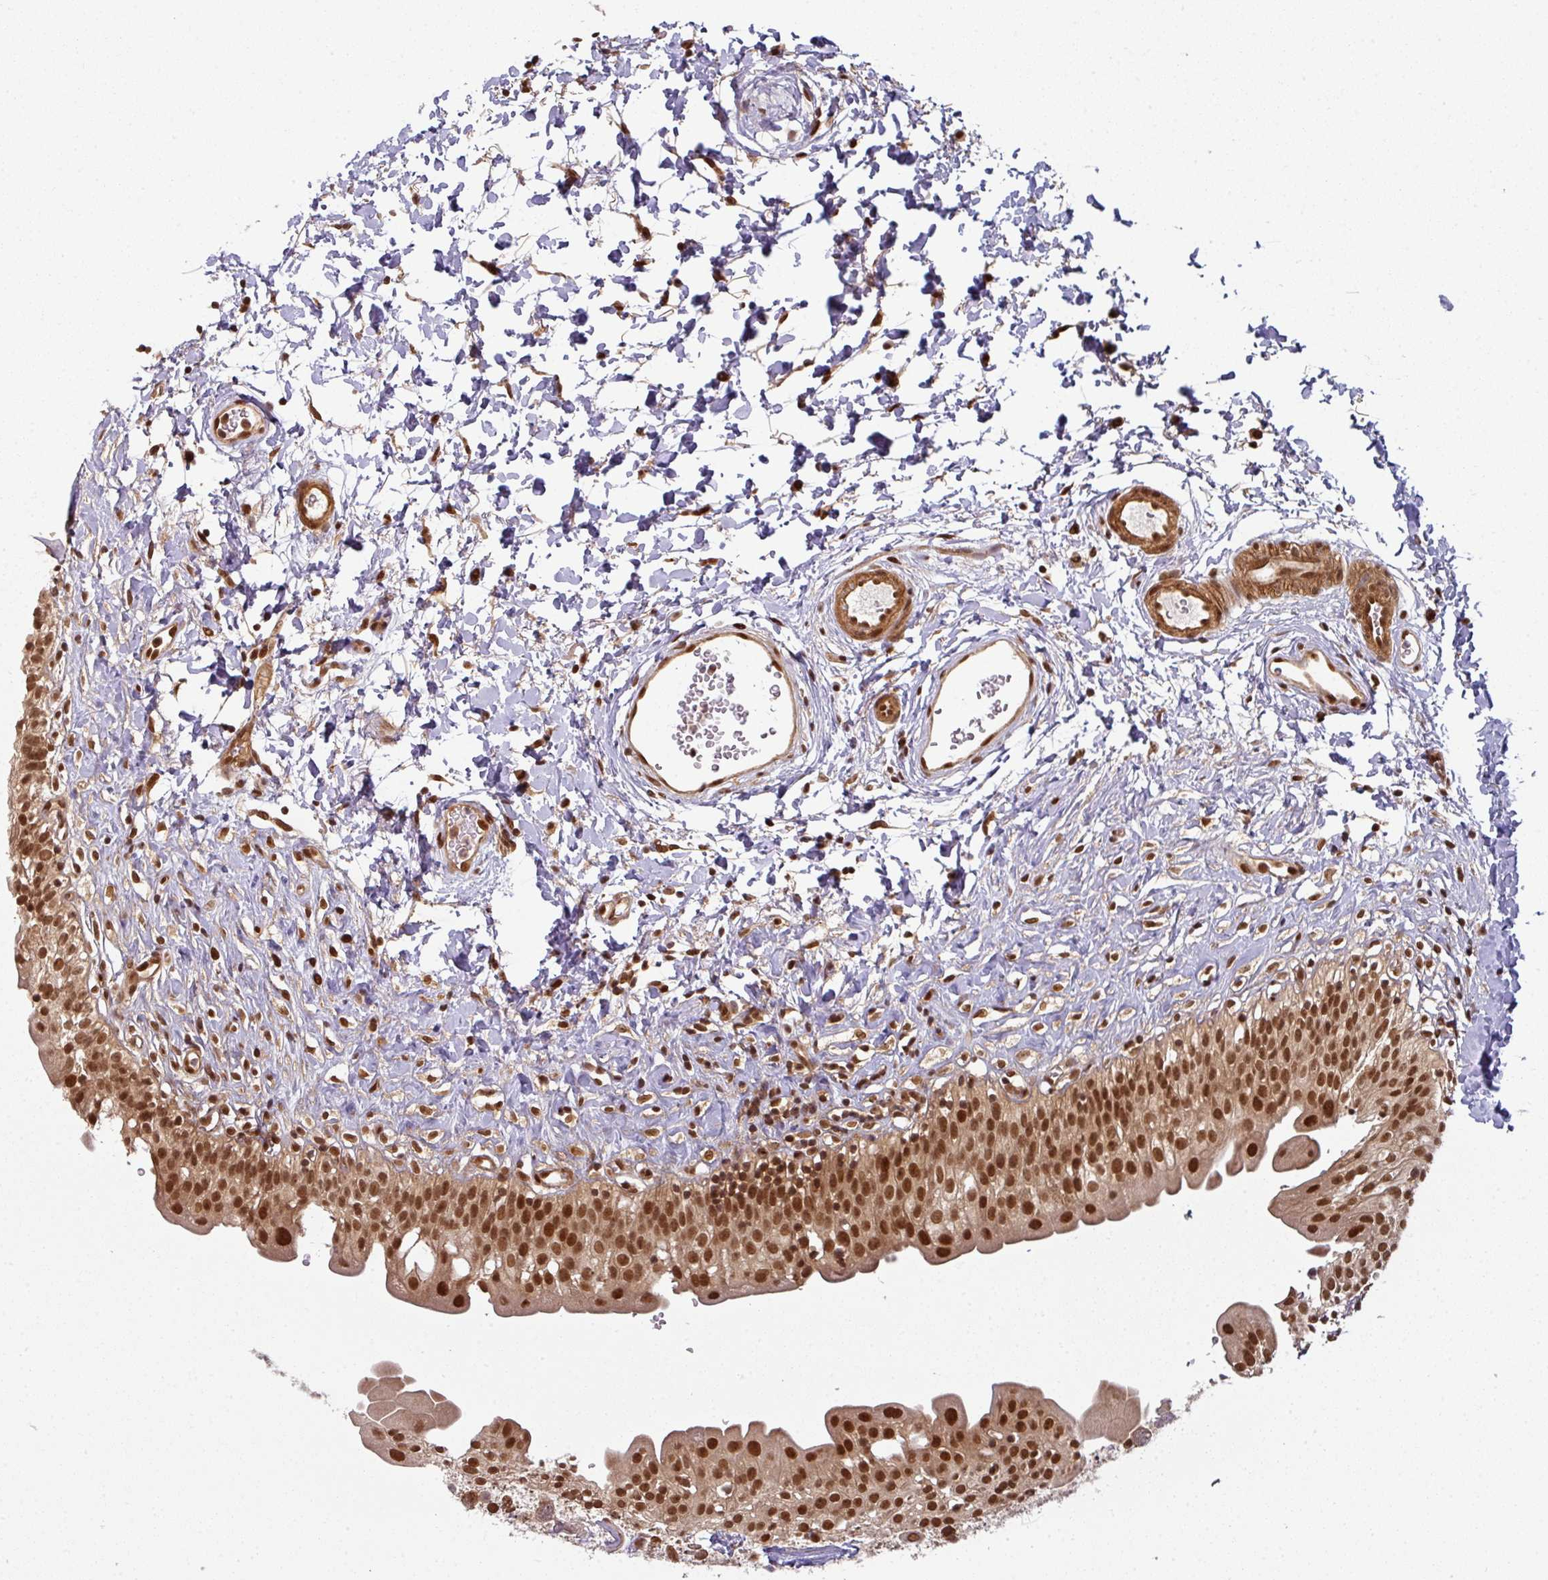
{"staining": {"intensity": "strong", "quantity": ">75%", "location": "nuclear"}, "tissue": "urinary bladder", "cell_type": "Urothelial cells", "image_type": "normal", "snomed": [{"axis": "morphology", "description": "Normal tissue, NOS"}, {"axis": "topography", "description": "Urinary bladder"}], "caption": "Unremarkable urinary bladder was stained to show a protein in brown. There is high levels of strong nuclear expression in approximately >75% of urothelial cells. (DAB = brown stain, brightfield microscopy at high magnification).", "gene": "SIK3", "patient": {"sex": "male", "age": 51}}